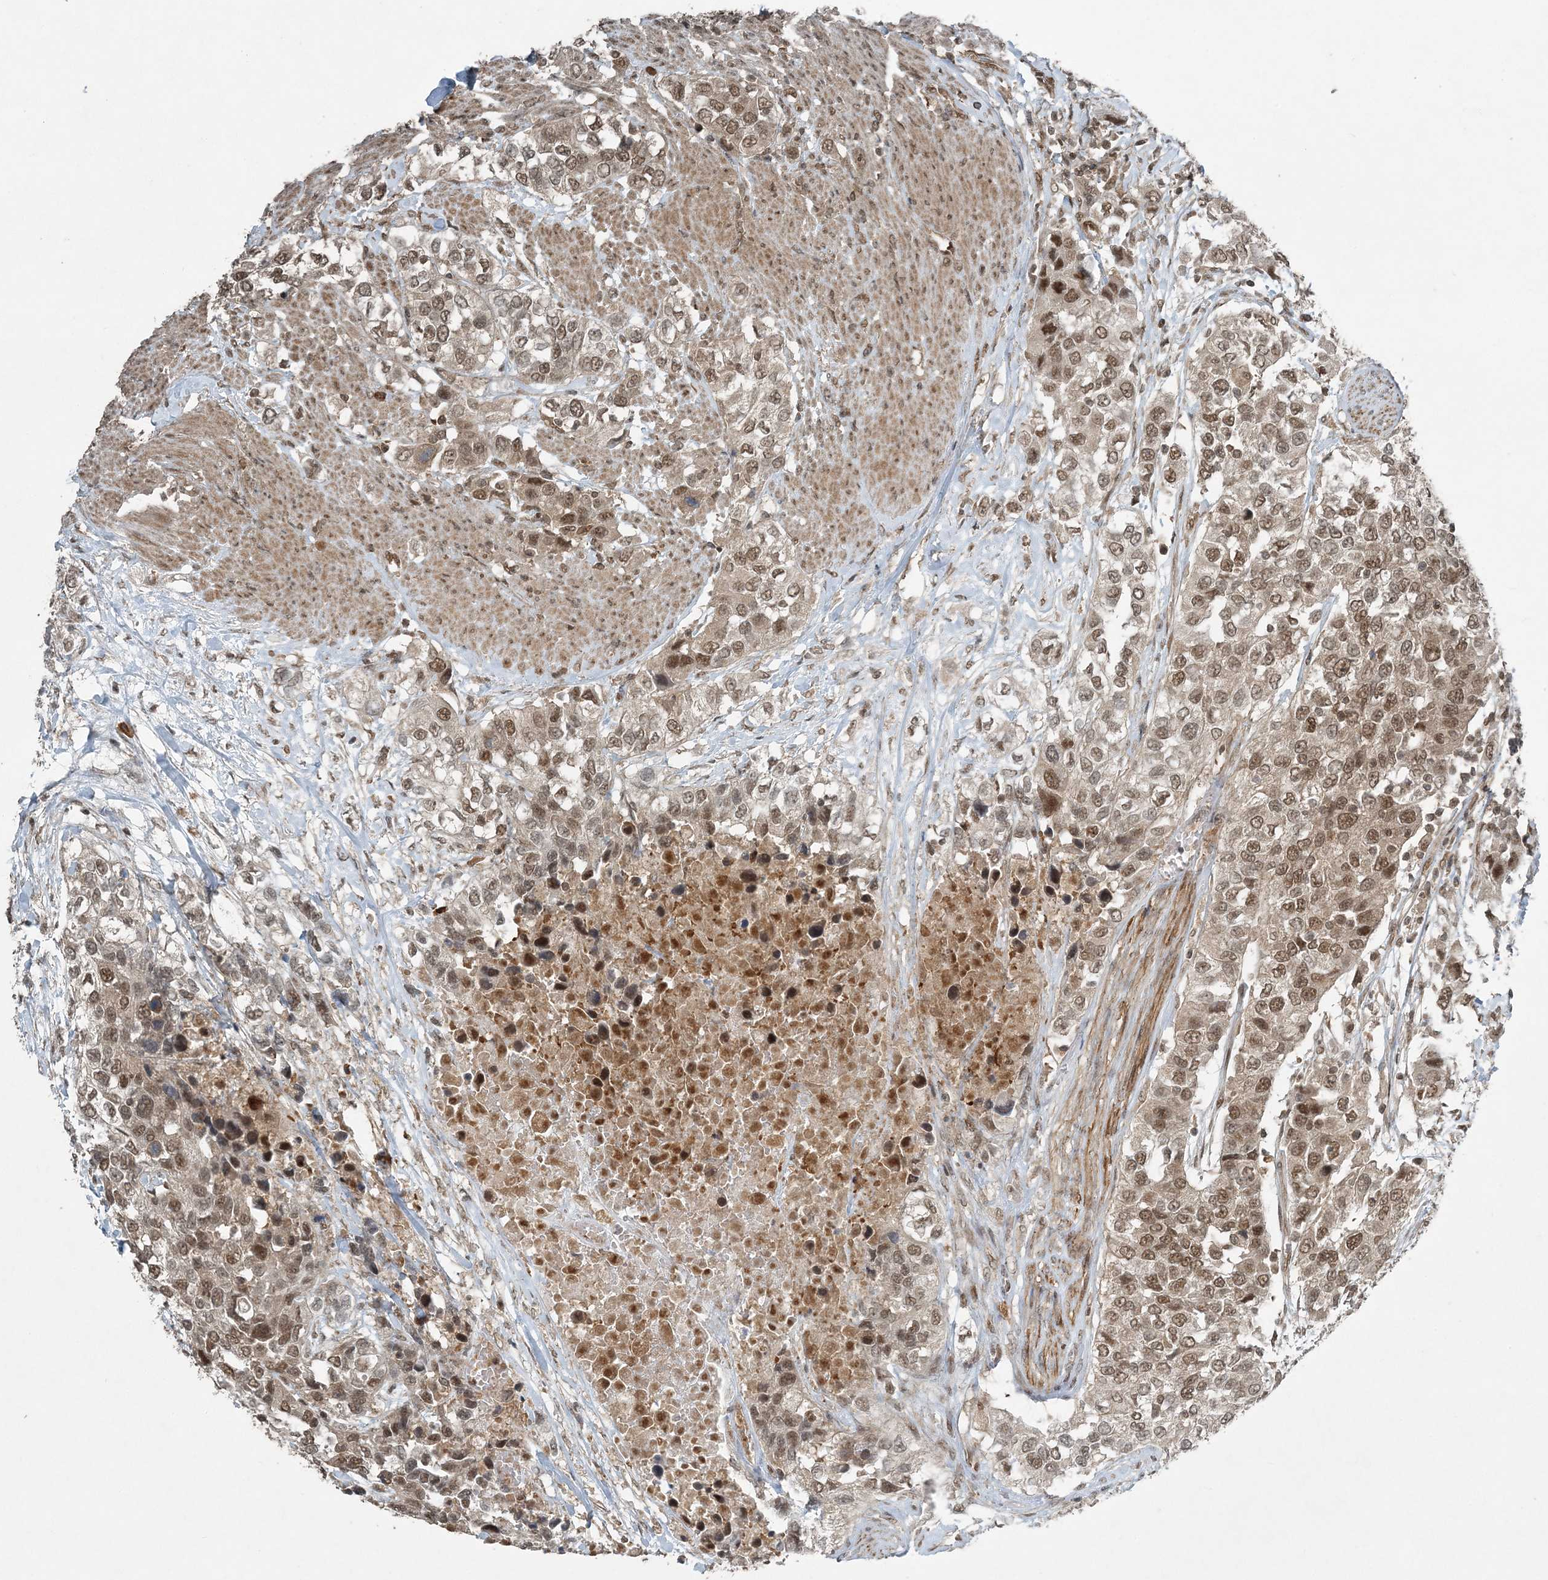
{"staining": {"intensity": "moderate", "quantity": ">75%", "location": "nuclear"}, "tissue": "urothelial cancer", "cell_type": "Tumor cells", "image_type": "cancer", "snomed": [{"axis": "morphology", "description": "Urothelial carcinoma, High grade"}, {"axis": "topography", "description": "Urinary bladder"}], "caption": "An immunohistochemistry (IHC) histopathology image of tumor tissue is shown. Protein staining in brown shows moderate nuclear positivity in urothelial carcinoma (high-grade) within tumor cells.", "gene": "COPS7B", "patient": {"sex": "female", "age": 80}}